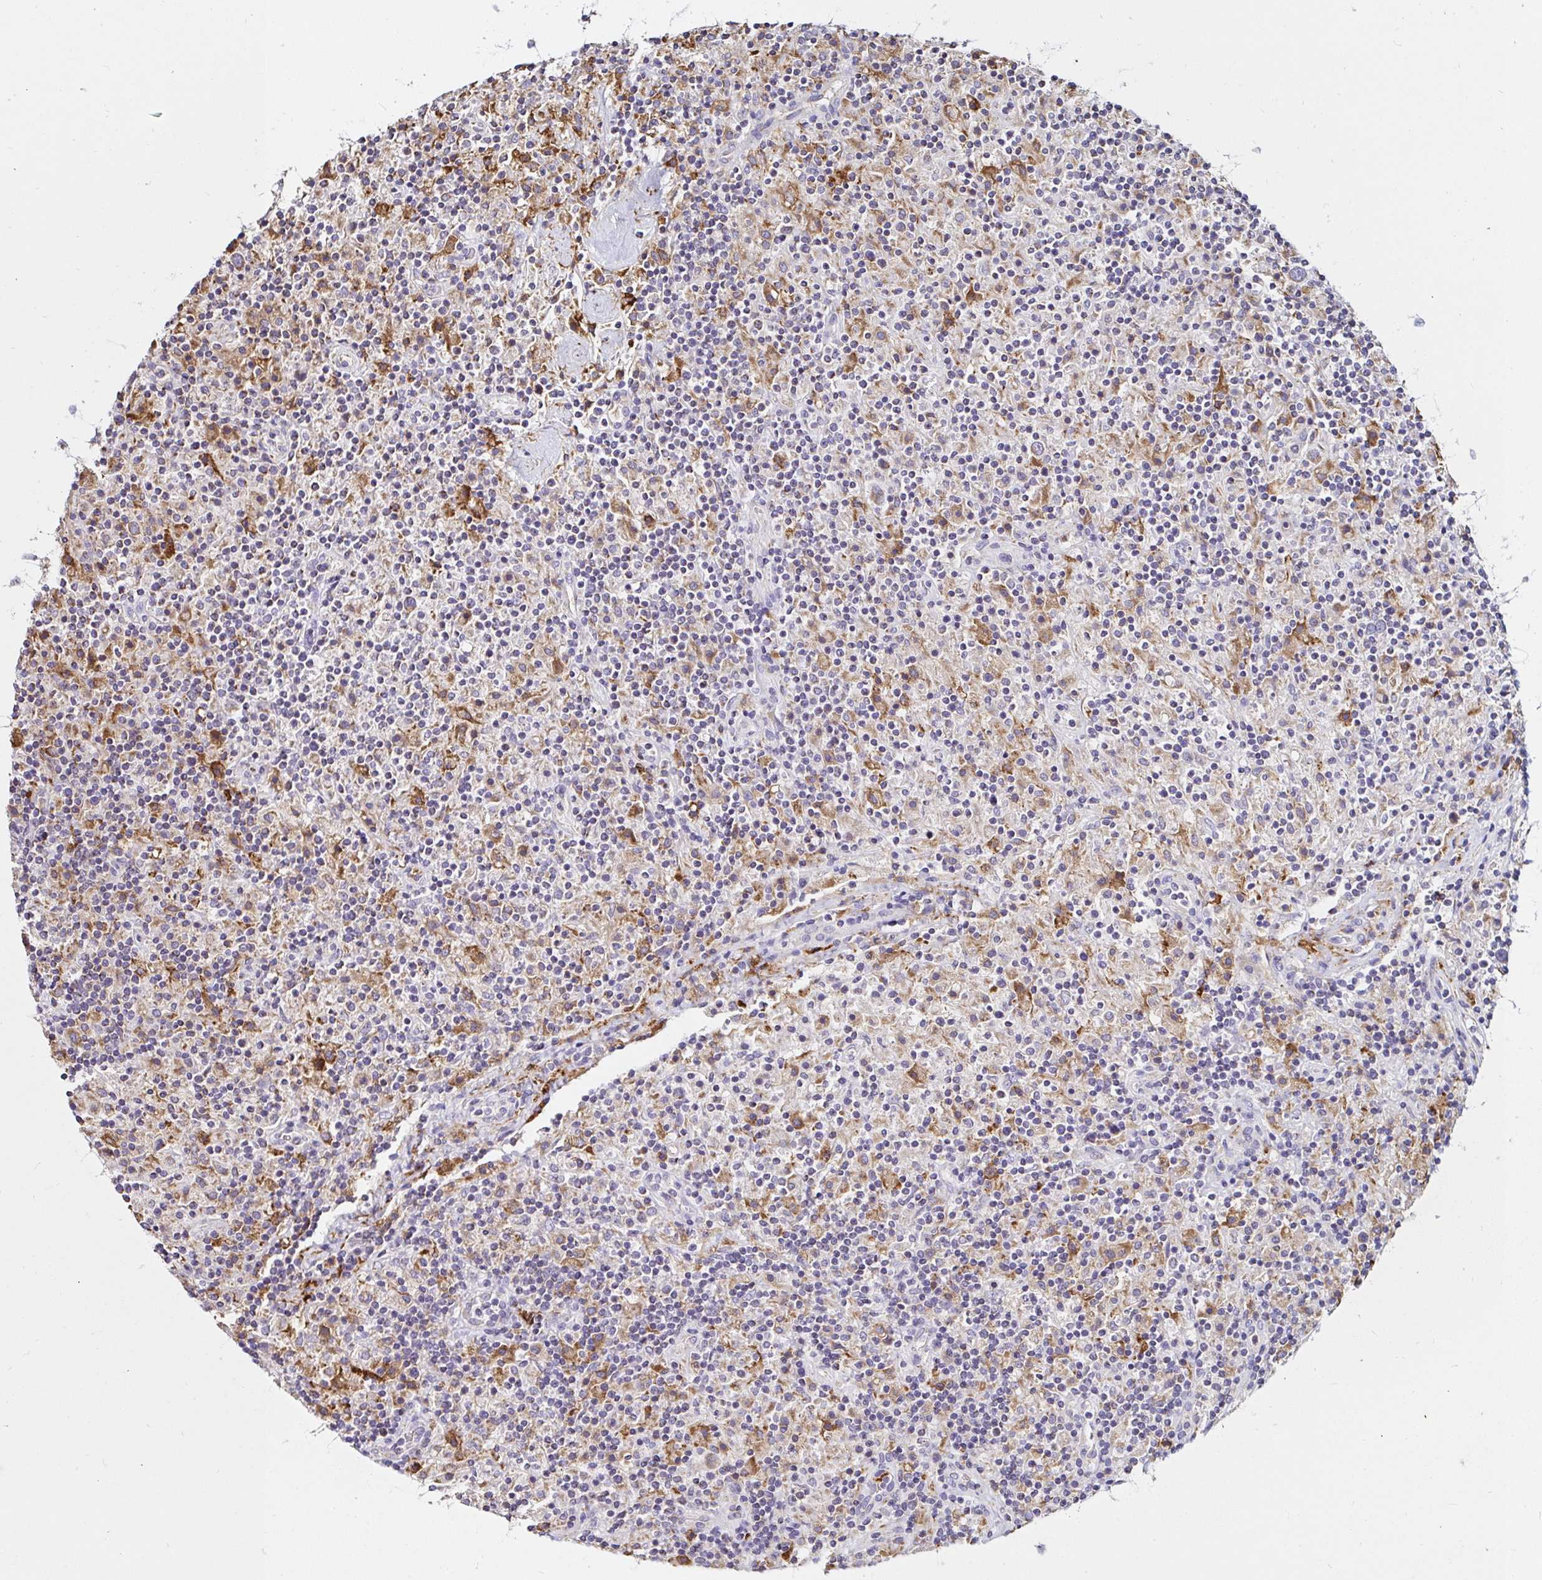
{"staining": {"intensity": "weak", "quantity": "25%-75%", "location": "cytoplasmic/membranous"}, "tissue": "lymphoma", "cell_type": "Tumor cells", "image_type": "cancer", "snomed": [{"axis": "morphology", "description": "Hodgkin's disease, NOS"}, {"axis": "topography", "description": "Lymph node"}], "caption": "Lymphoma stained with a protein marker shows weak staining in tumor cells.", "gene": "MSR1", "patient": {"sex": "male", "age": 70}}